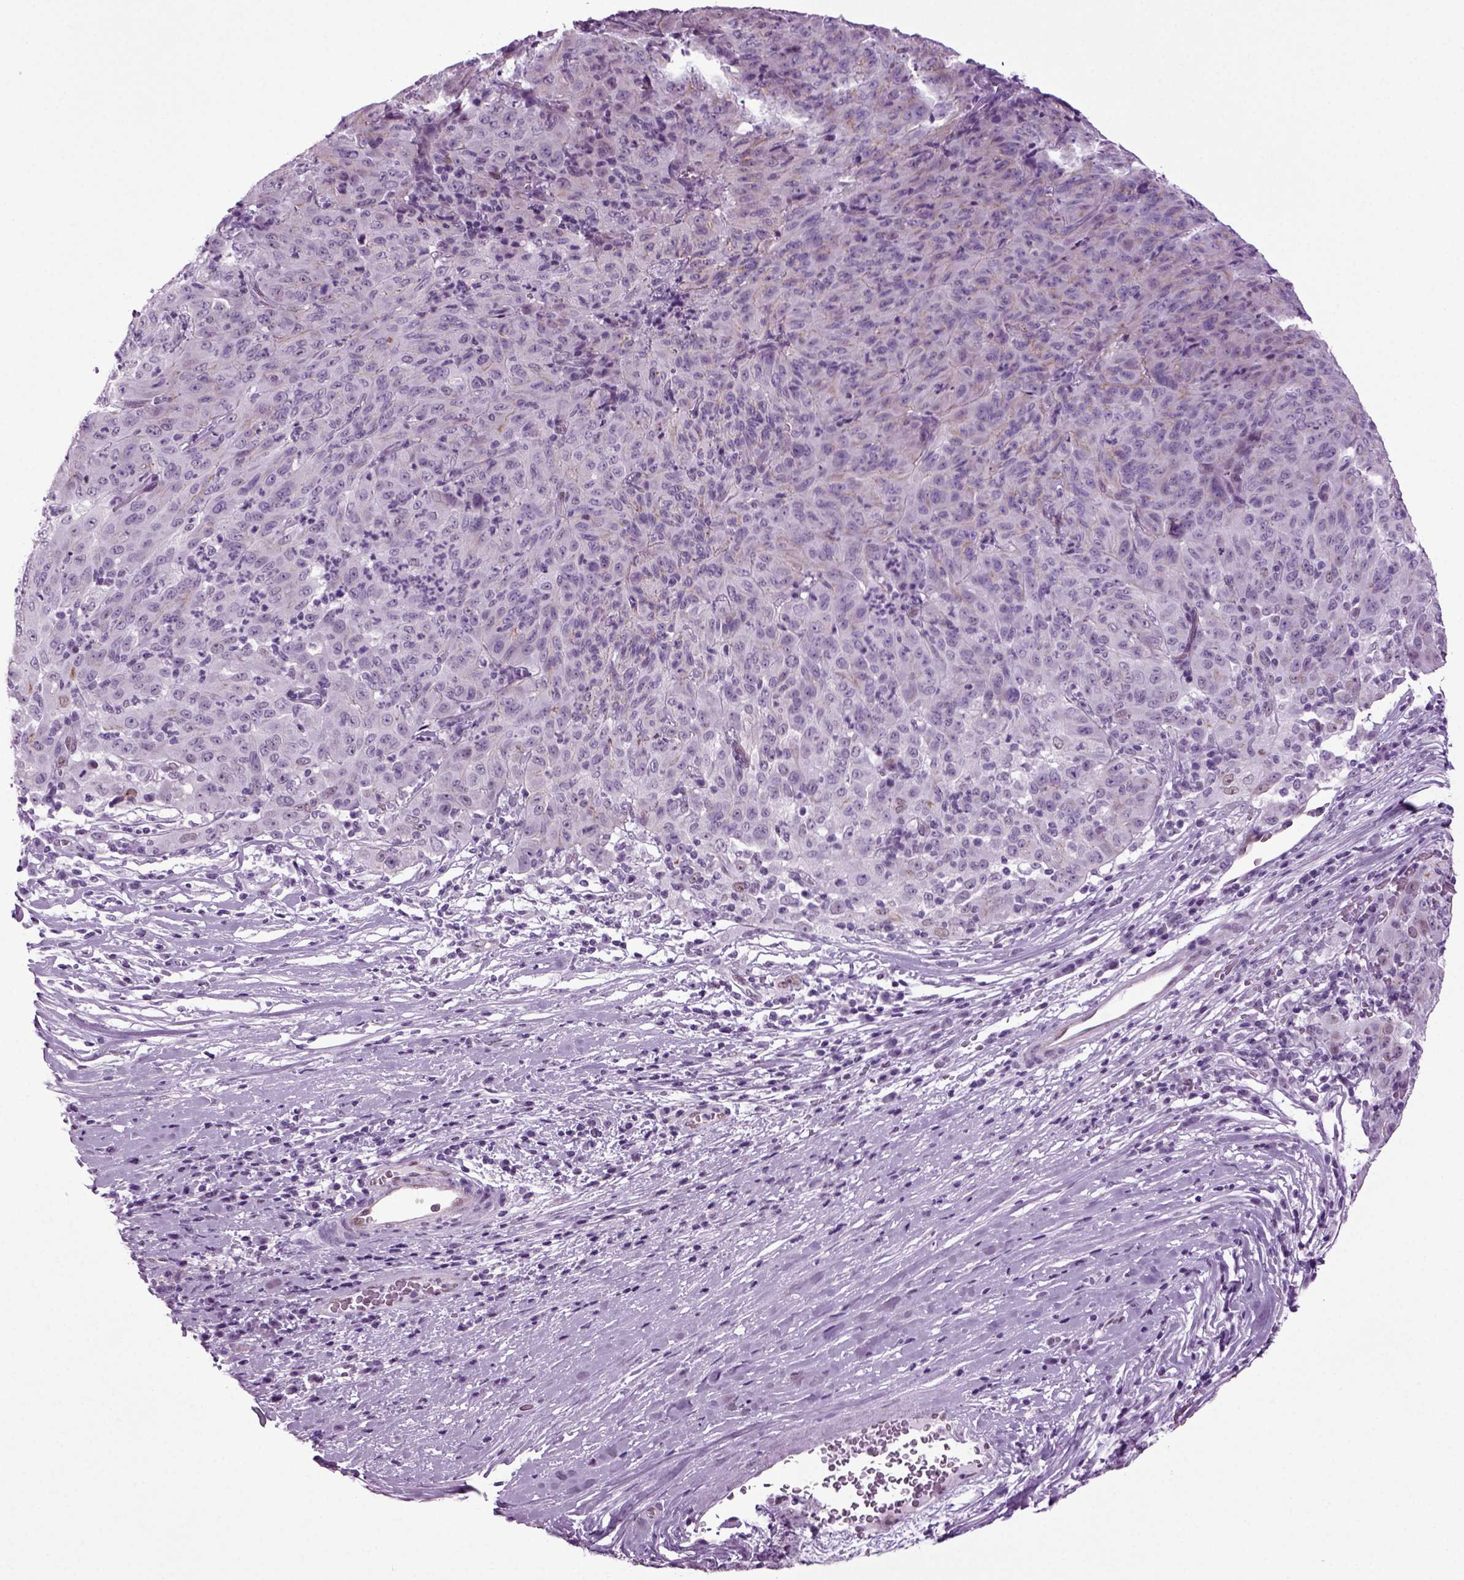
{"staining": {"intensity": "negative", "quantity": "none", "location": "none"}, "tissue": "pancreatic cancer", "cell_type": "Tumor cells", "image_type": "cancer", "snomed": [{"axis": "morphology", "description": "Adenocarcinoma, NOS"}, {"axis": "topography", "description": "Pancreas"}], "caption": "Photomicrograph shows no protein staining in tumor cells of pancreatic cancer tissue.", "gene": "RFX3", "patient": {"sex": "male", "age": 63}}